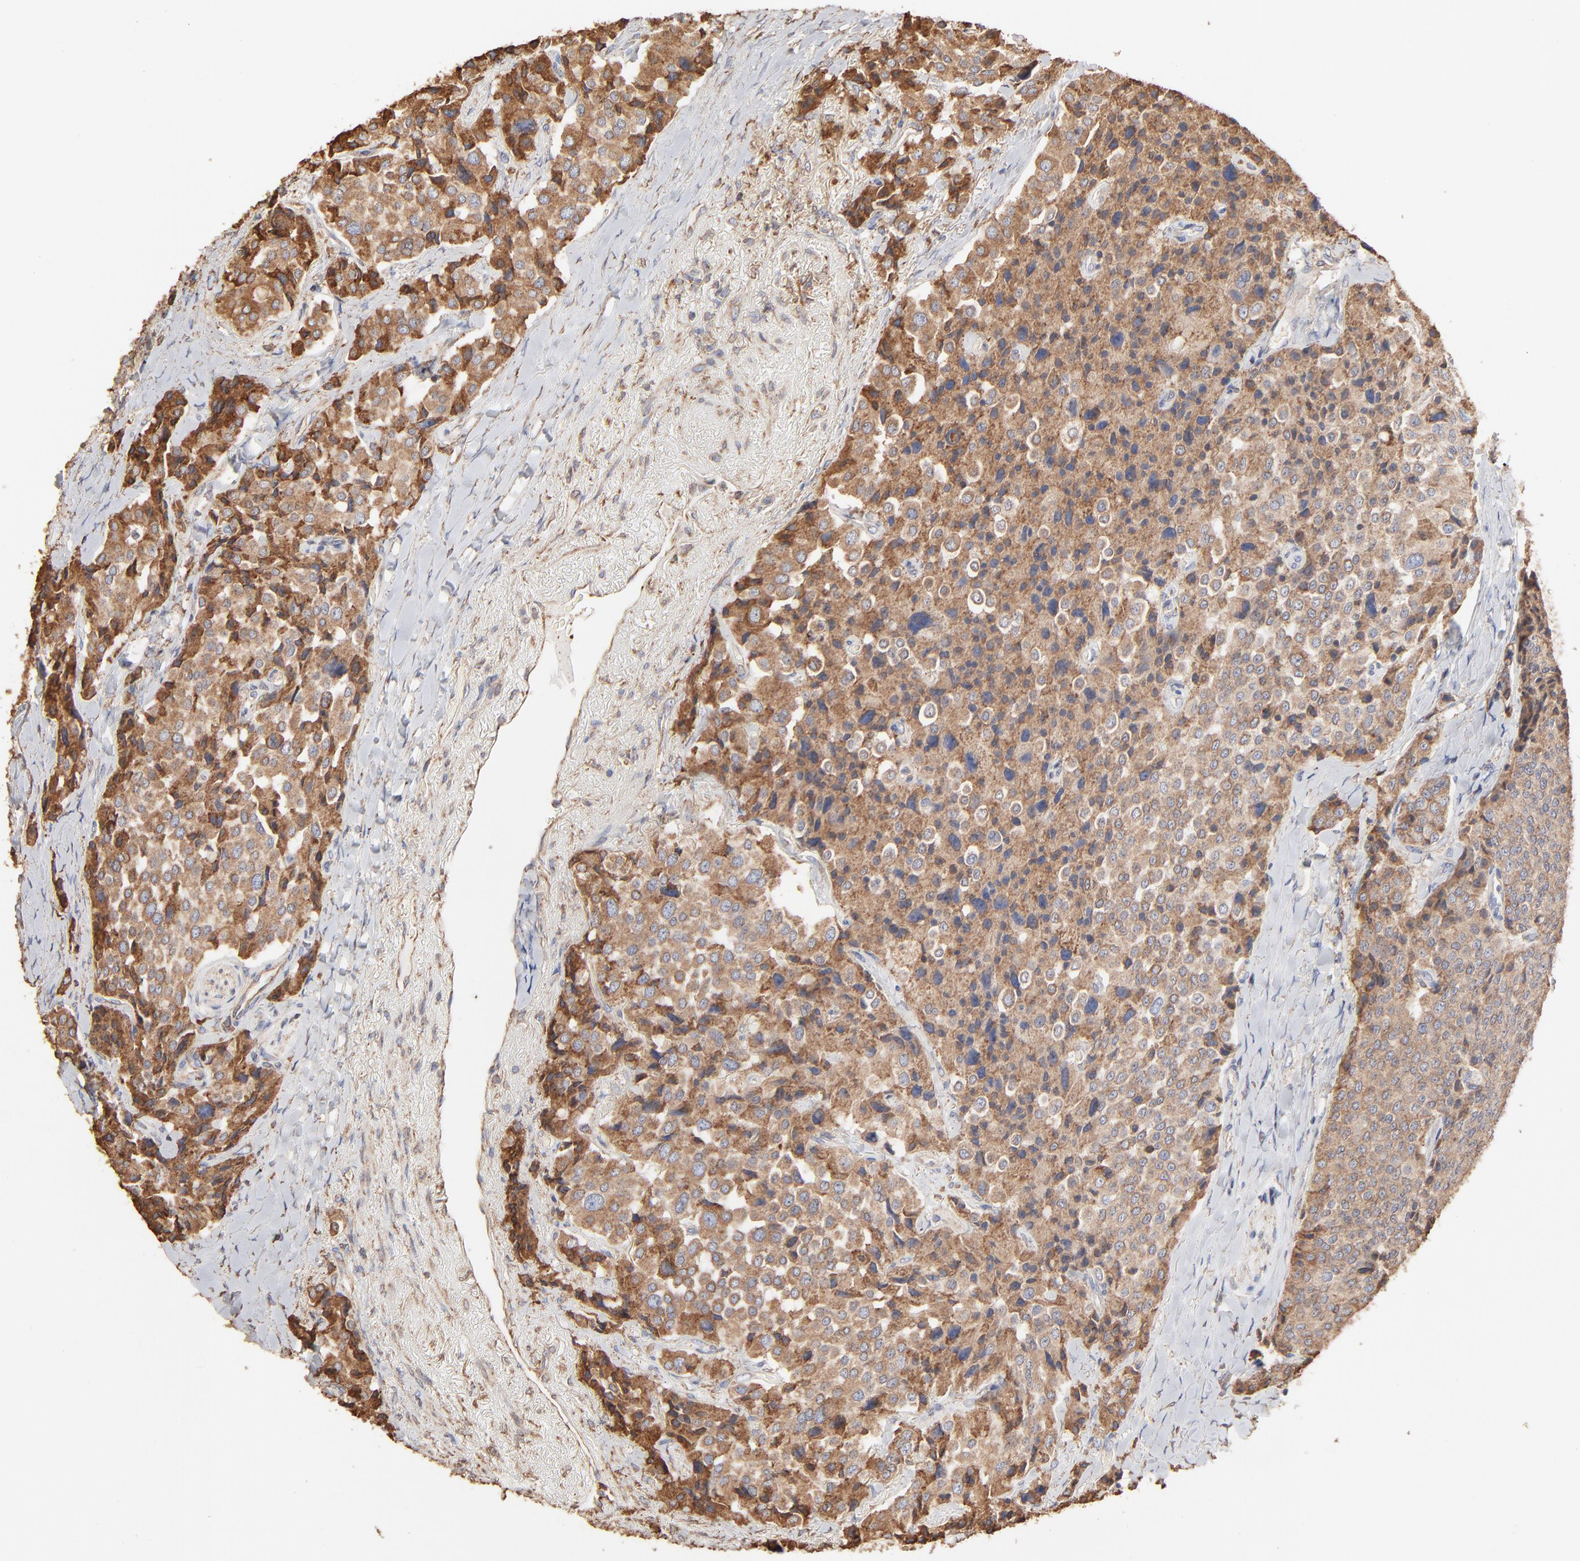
{"staining": {"intensity": "moderate", "quantity": ">75%", "location": "cytoplasmic/membranous"}, "tissue": "carcinoid", "cell_type": "Tumor cells", "image_type": "cancer", "snomed": [{"axis": "morphology", "description": "Carcinoid, malignant, NOS"}, {"axis": "topography", "description": "Colon"}], "caption": "Tumor cells show medium levels of moderate cytoplasmic/membranous staining in about >75% of cells in malignant carcinoid. (DAB (3,3'-diaminobenzidine) IHC, brown staining for protein, blue staining for nuclei).", "gene": "PDIA3", "patient": {"sex": "female", "age": 61}}